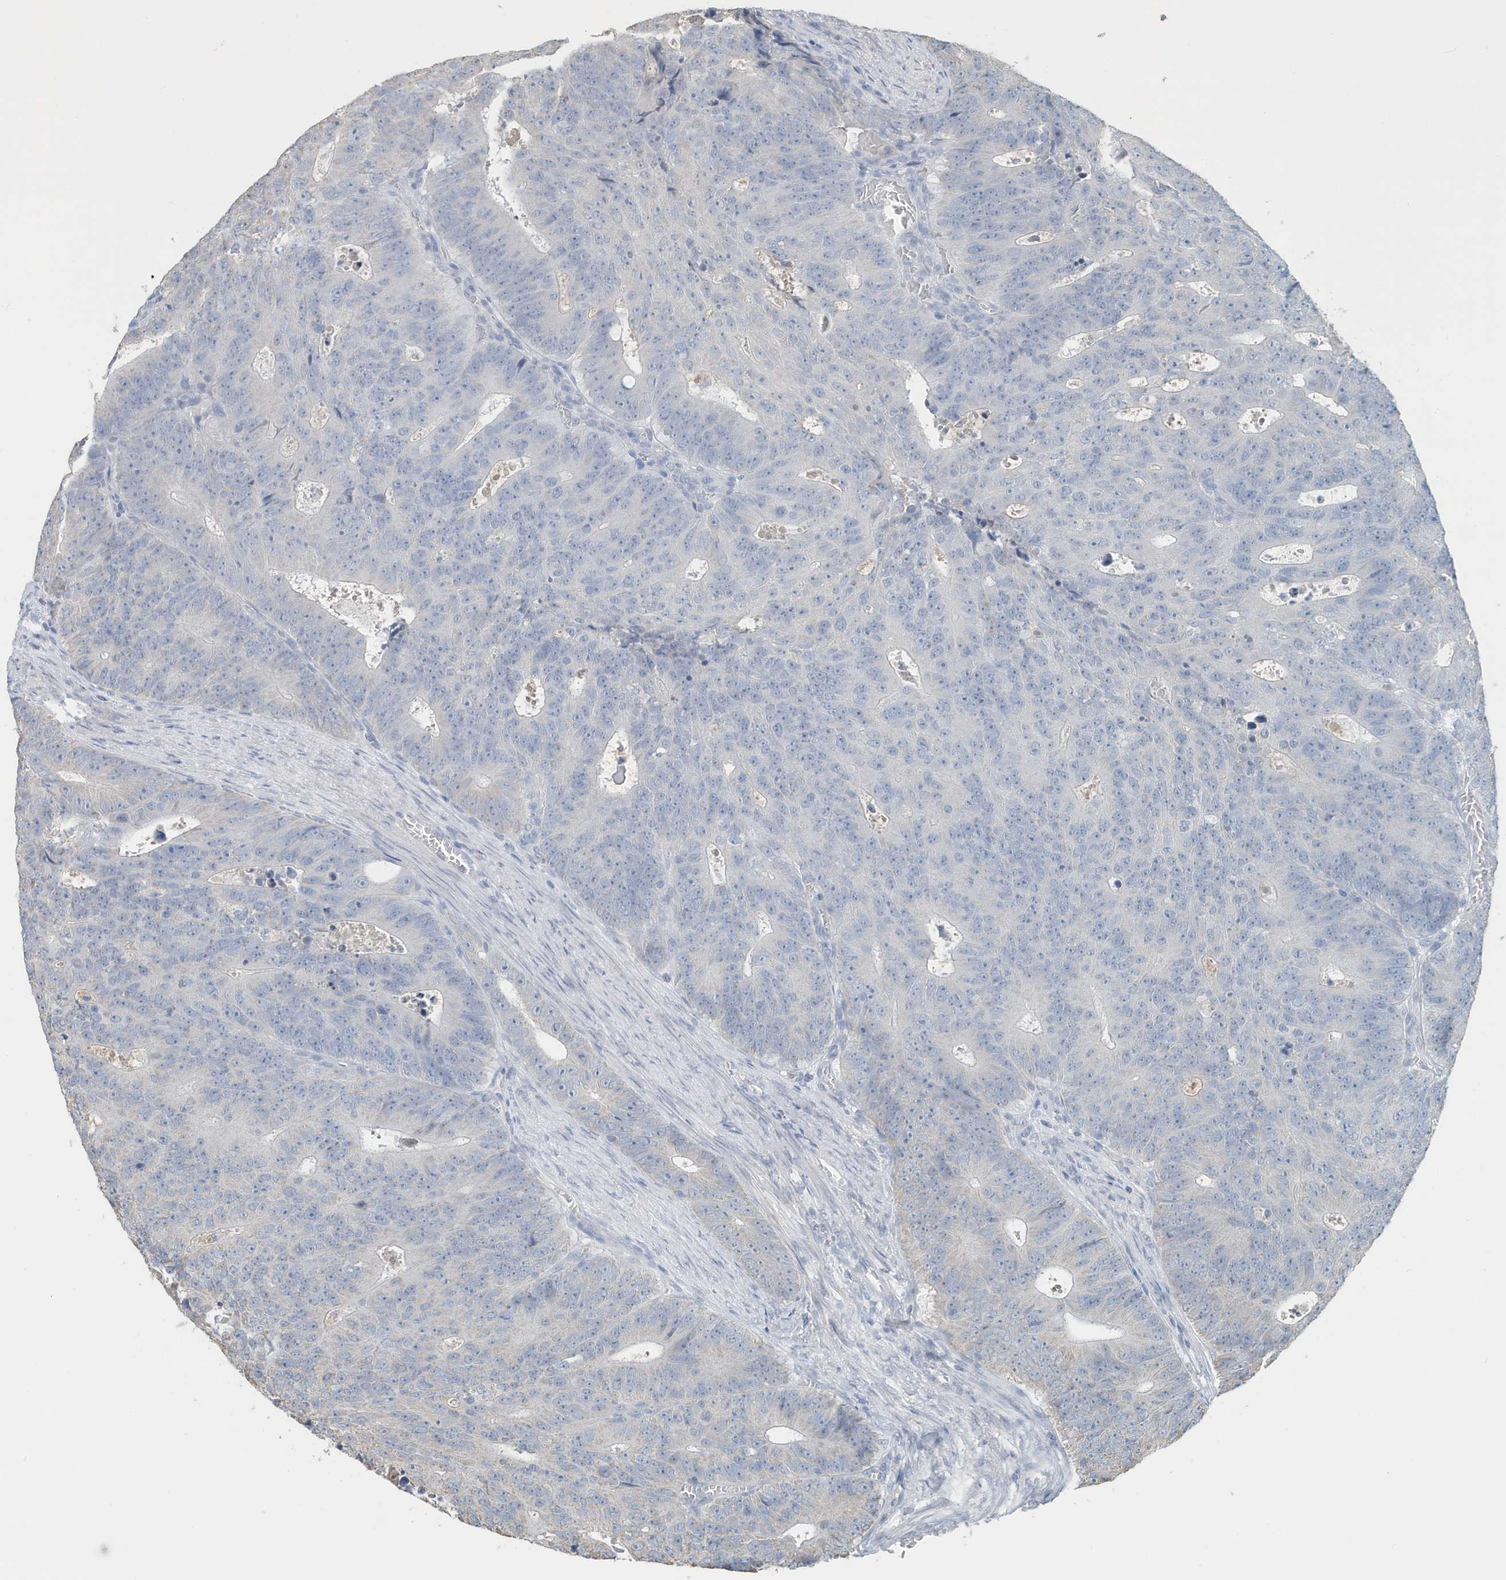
{"staining": {"intensity": "negative", "quantity": "none", "location": "none"}, "tissue": "colorectal cancer", "cell_type": "Tumor cells", "image_type": "cancer", "snomed": [{"axis": "morphology", "description": "Adenocarcinoma, NOS"}, {"axis": "topography", "description": "Colon"}], "caption": "Protein analysis of colorectal cancer reveals no significant expression in tumor cells.", "gene": "UGT2B4", "patient": {"sex": "male", "age": 87}}